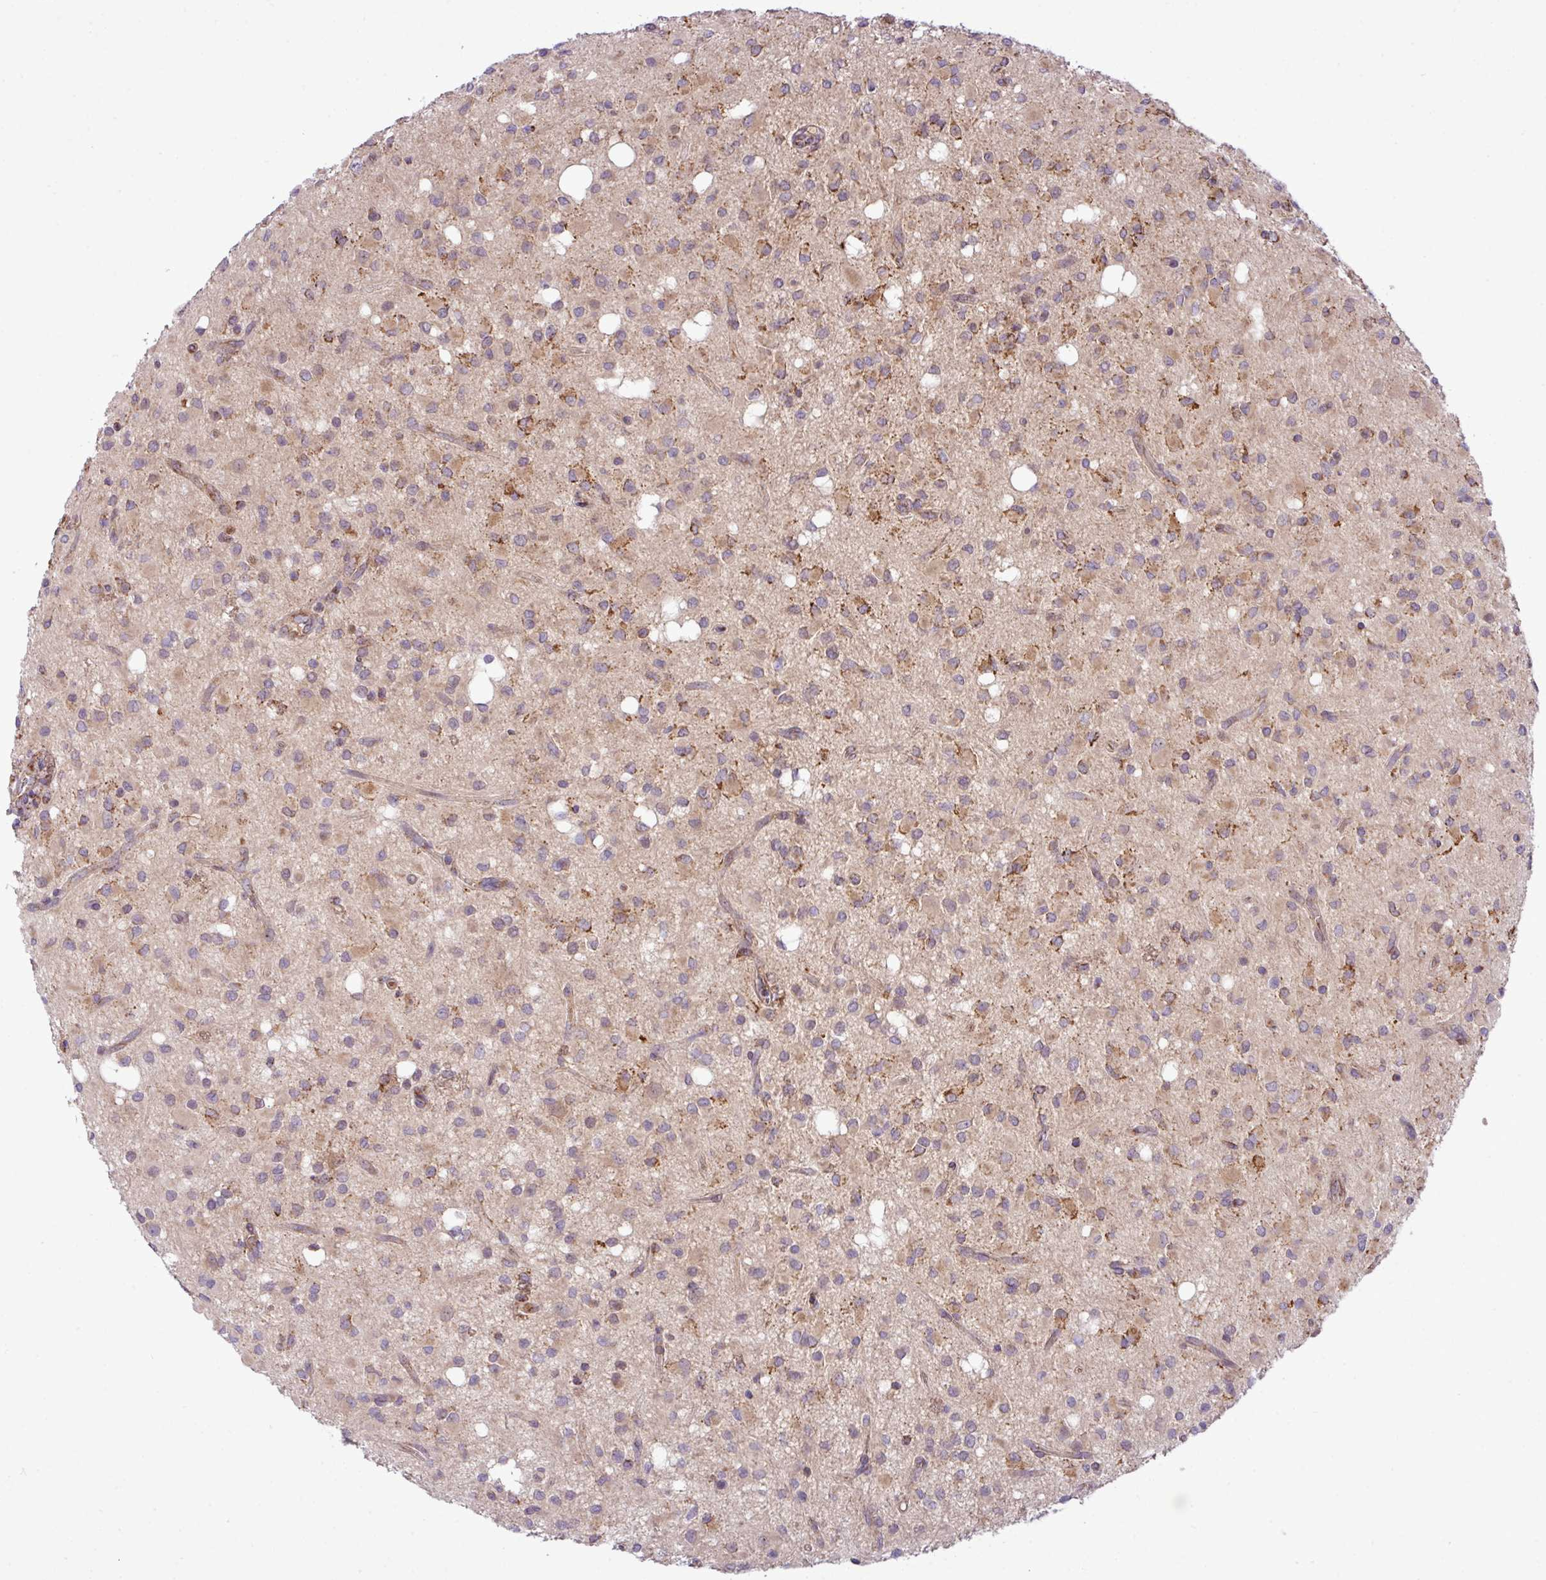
{"staining": {"intensity": "moderate", "quantity": "<25%", "location": "cytoplasmic/membranous"}, "tissue": "glioma", "cell_type": "Tumor cells", "image_type": "cancer", "snomed": [{"axis": "morphology", "description": "Glioma, malignant, Low grade"}, {"axis": "topography", "description": "Brain"}], "caption": "DAB (3,3'-diaminobenzidine) immunohistochemical staining of glioma reveals moderate cytoplasmic/membranous protein staining in about <25% of tumor cells.", "gene": "ZNF569", "patient": {"sex": "female", "age": 33}}